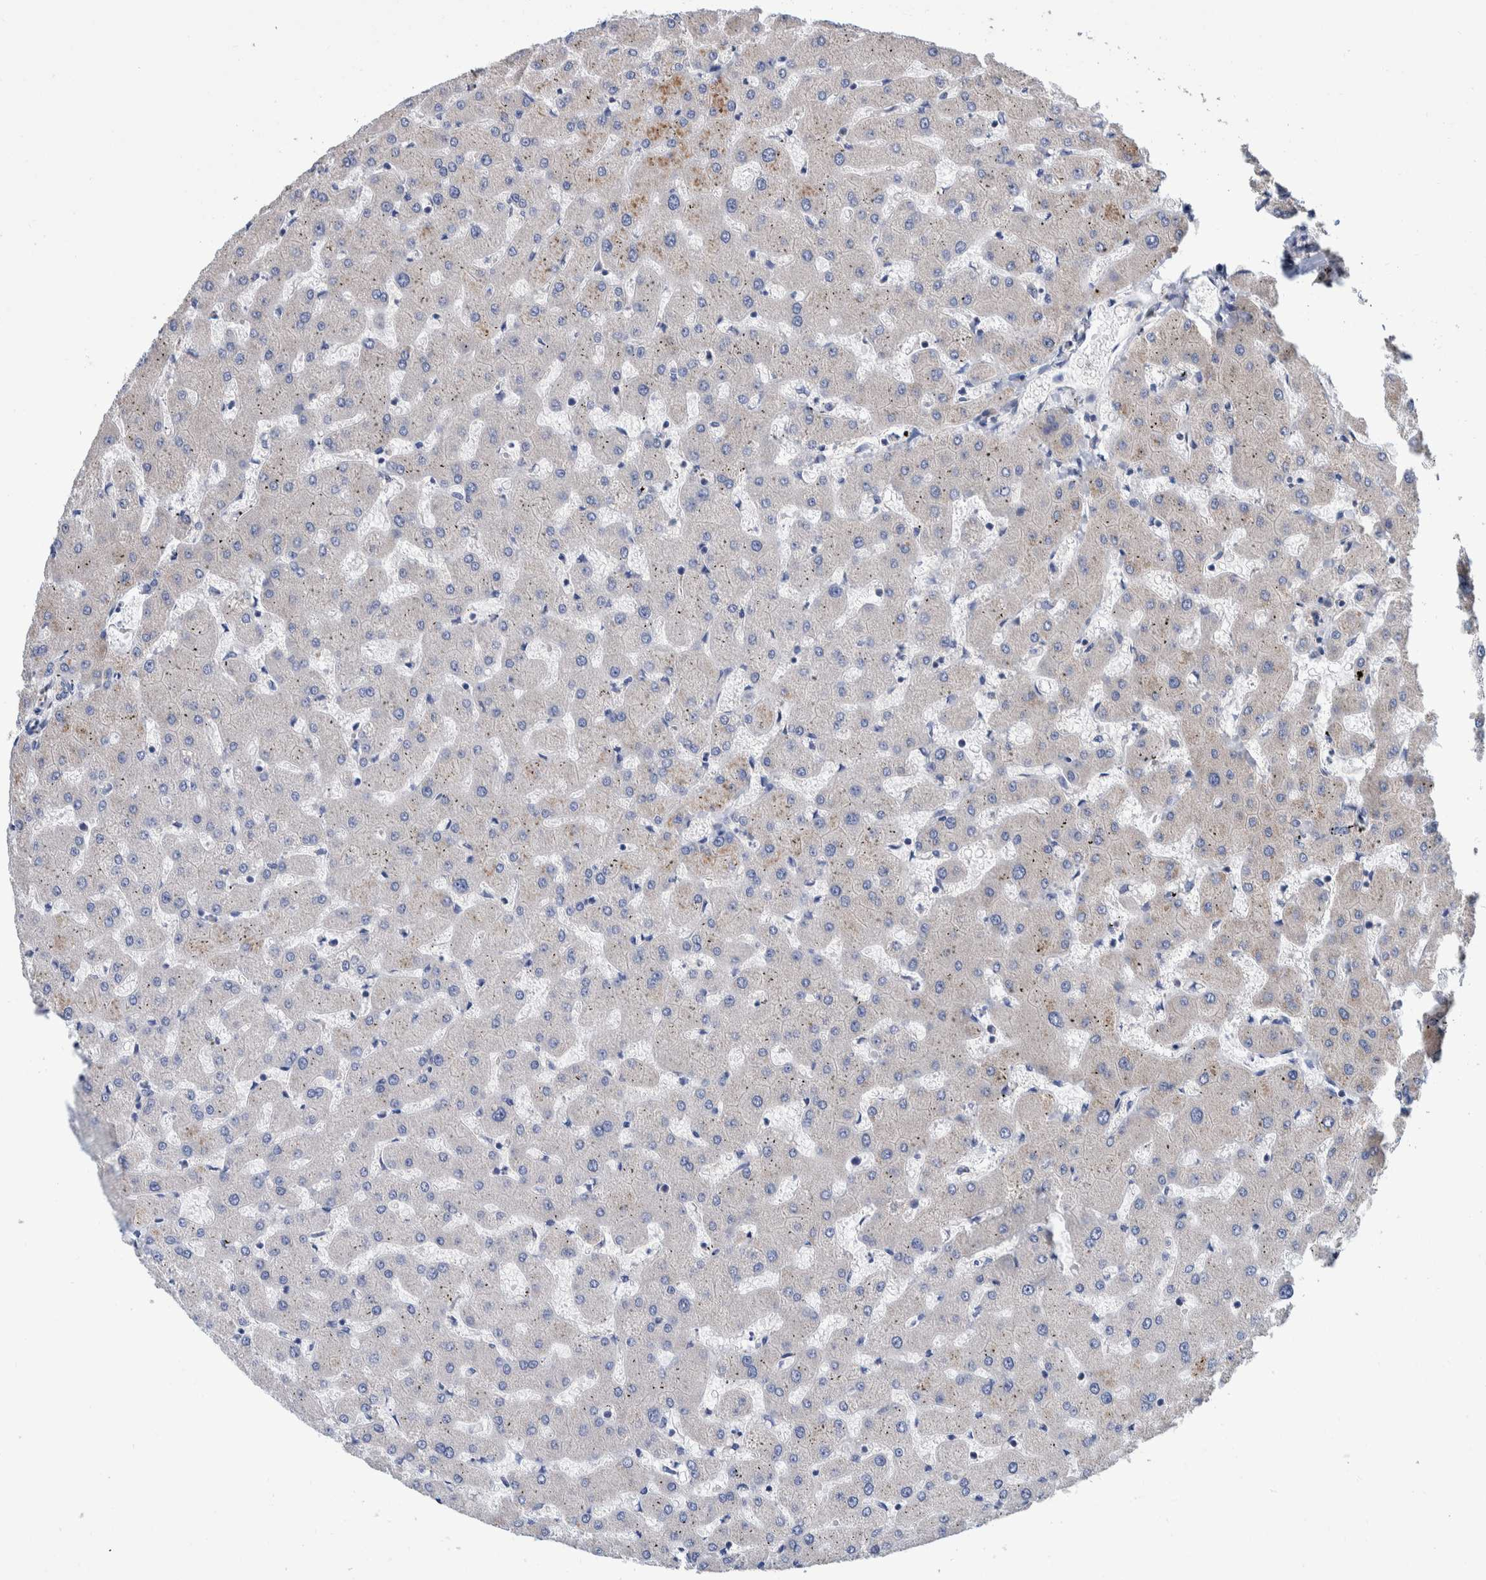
{"staining": {"intensity": "negative", "quantity": "none", "location": "none"}, "tissue": "liver", "cell_type": "Cholangiocytes", "image_type": "normal", "snomed": [{"axis": "morphology", "description": "Normal tissue, NOS"}, {"axis": "topography", "description": "Liver"}], "caption": "Immunohistochemical staining of benign liver exhibits no significant staining in cholangiocytes. Nuclei are stained in blue.", "gene": "SLC45A4", "patient": {"sex": "female", "age": 63}}